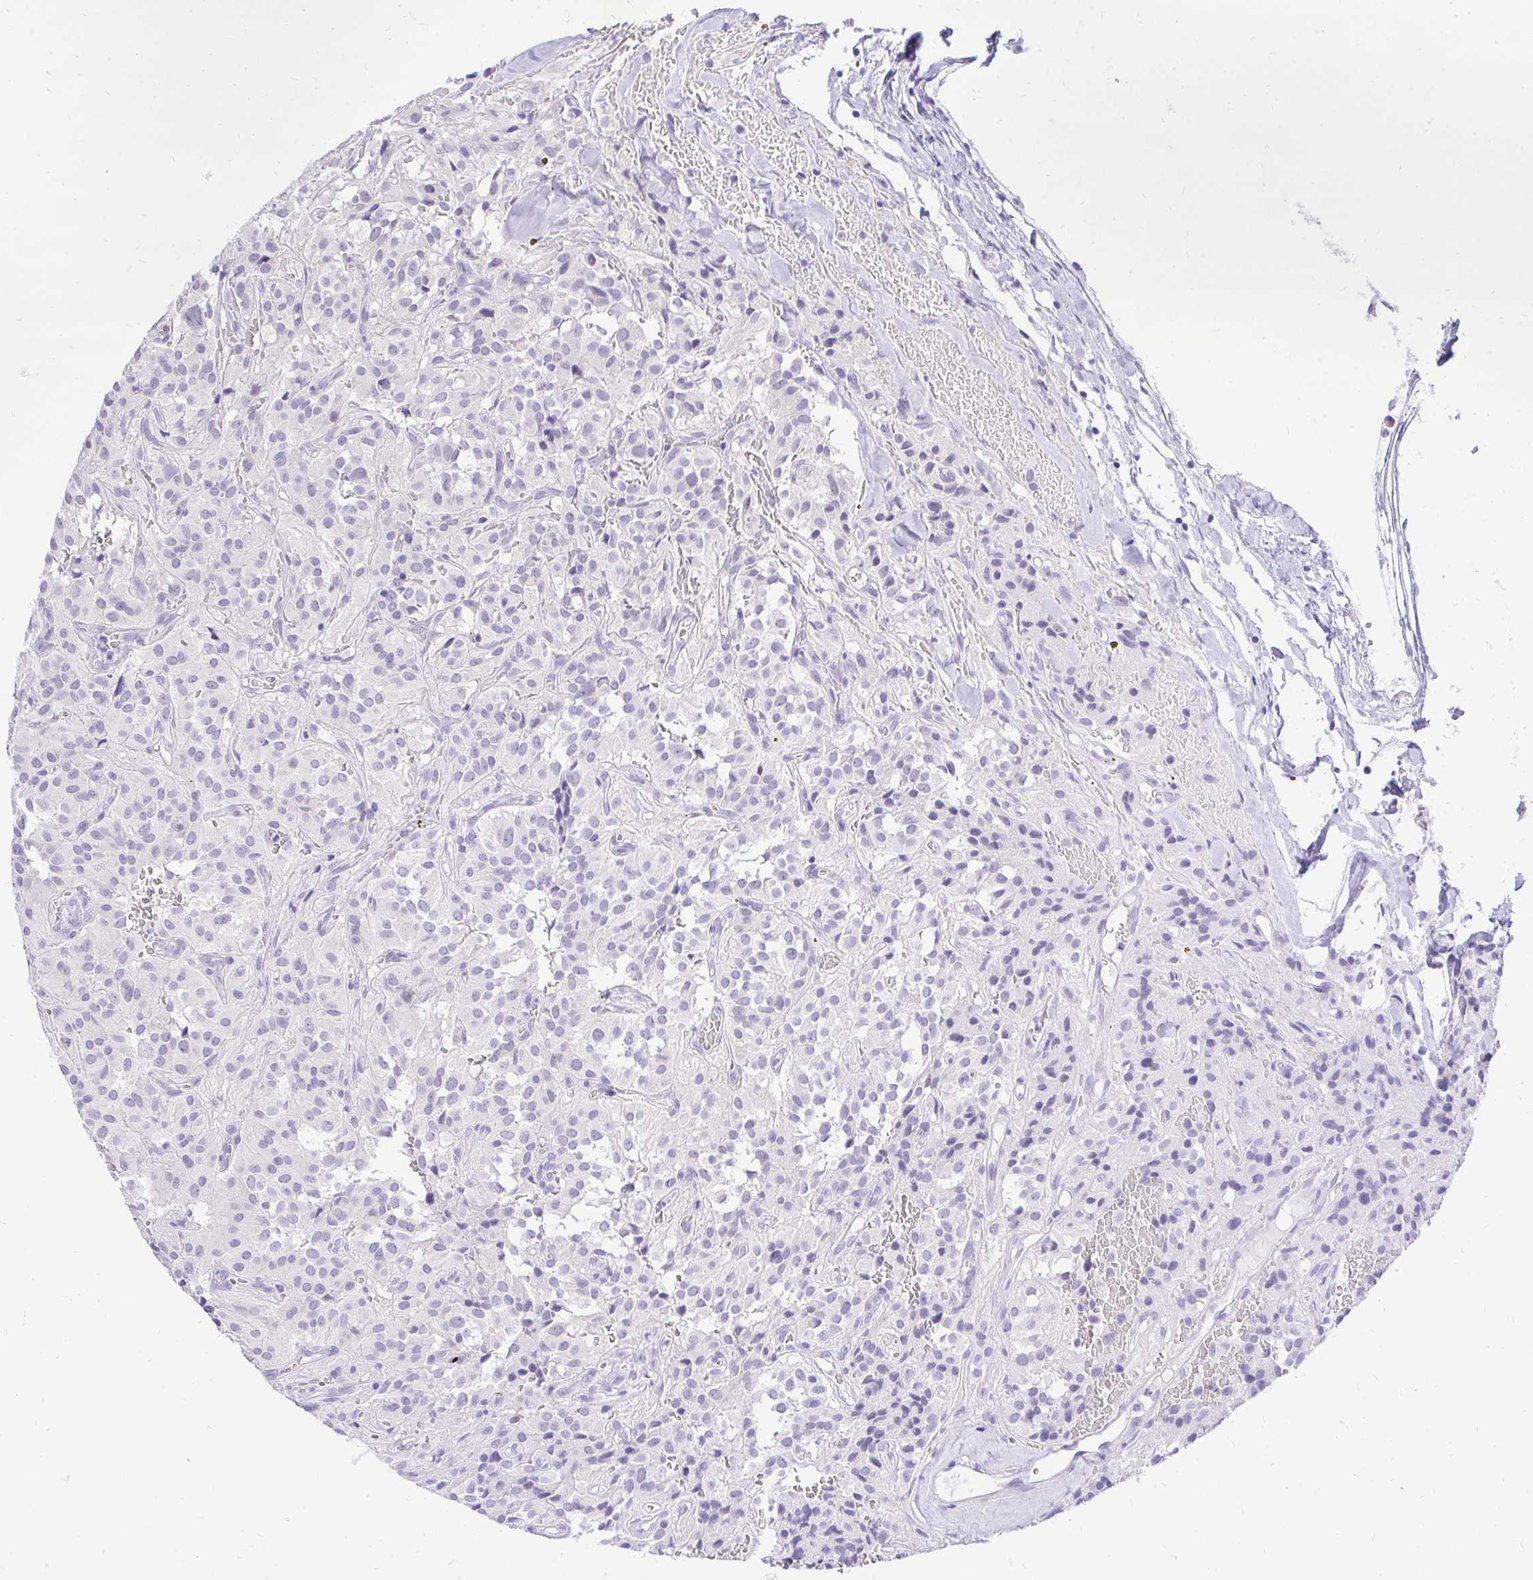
{"staining": {"intensity": "negative", "quantity": "none", "location": "none"}, "tissue": "glioma", "cell_type": "Tumor cells", "image_type": "cancer", "snomed": [{"axis": "morphology", "description": "Glioma, malignant, Low grade"}, {"axis": "topography", "description": "Brain"}], "caption": "Immunohistochemistry (IHC) photomicrograph of human low-grade glioma (malignant) stained for a protein (brown), which demonstrates no expression in tumor cells. The staining is performed using DAB brown chromogen with nuclei counter-stained in using hematoxylin.", "gene": "FATE1", "patient": {"sex": "male", "age": 42}}